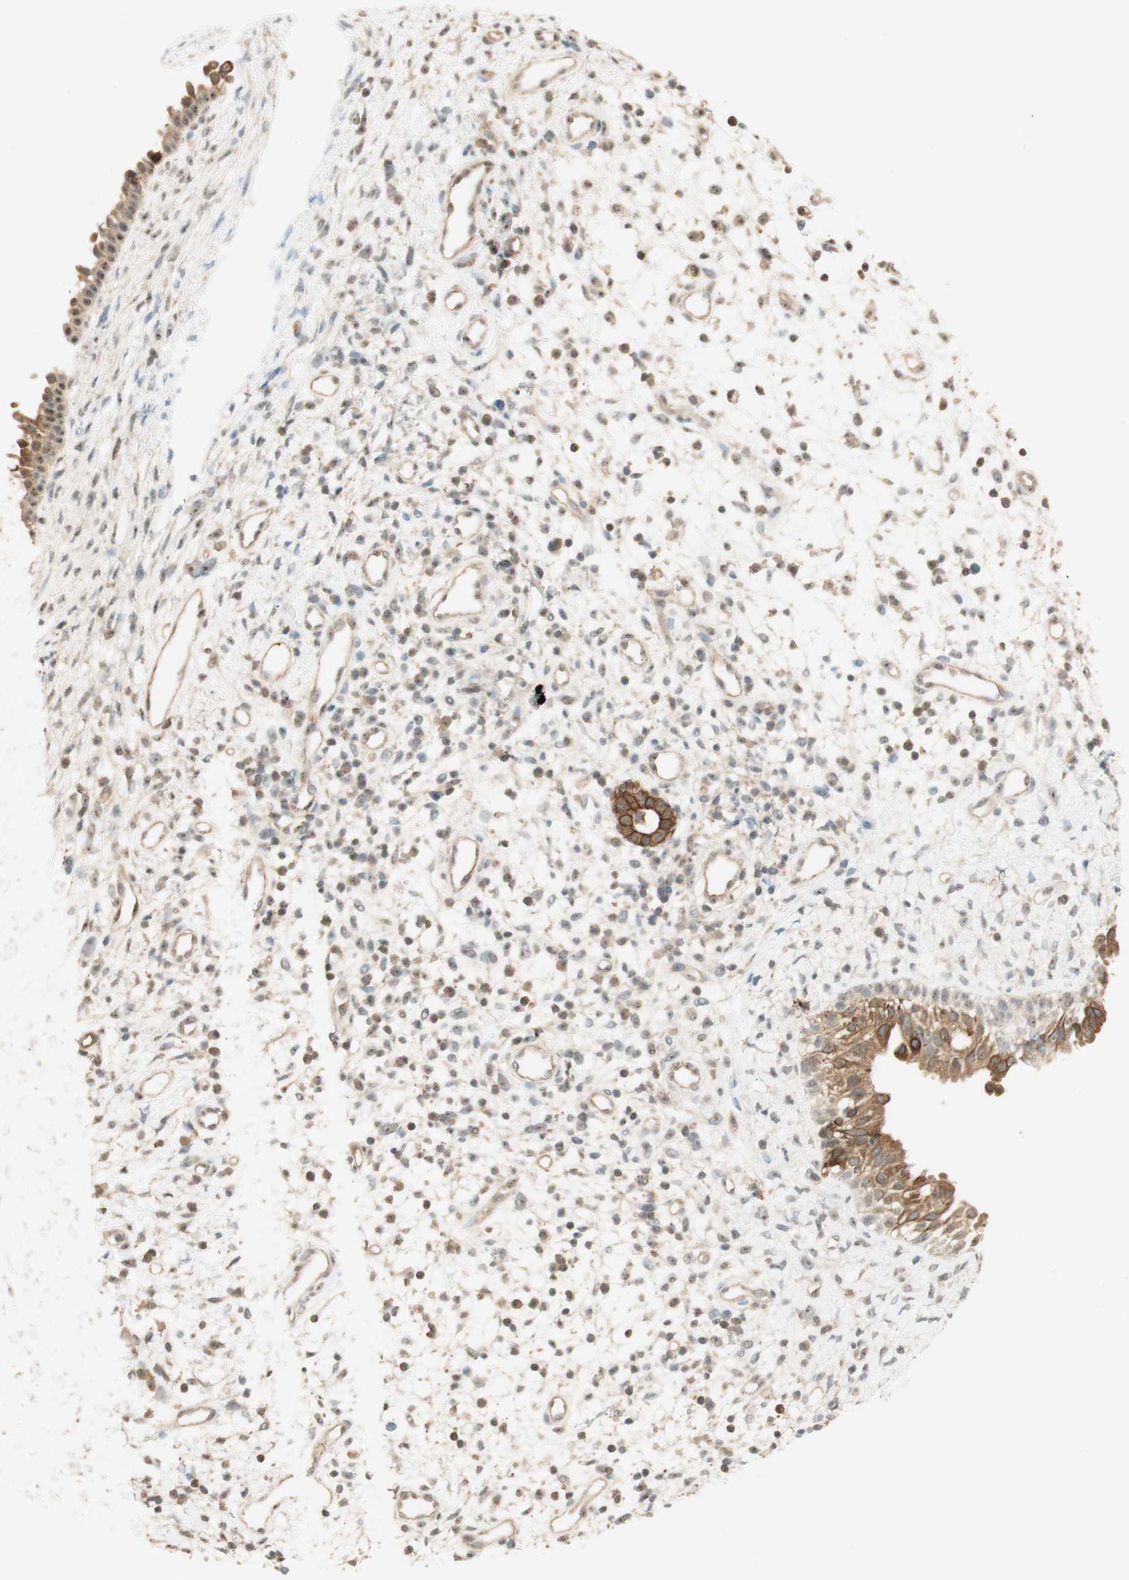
{"staining": {"intensity": "moderate", "quantity": ">75%", "location": "cytoplasmic/membranous"}, "tissue": "nasopharynx", "cell_type": "Respiratory epithelial cells", "image_type": "normal", "snomed": [{"axis": "morphology", "description": "Normal tissue, NOS"}, {"axis": "topography", "description": "Nasopharynx"}], "caption": "DAB immunohistochemical staining of benign human nasopharynx shows moderate cytoplasmic/membranous protein expression in approximately >75% of respiratory epithelial cells.", "gene": "SPINT2", "patient": {"sex": "male", "age": 22}}